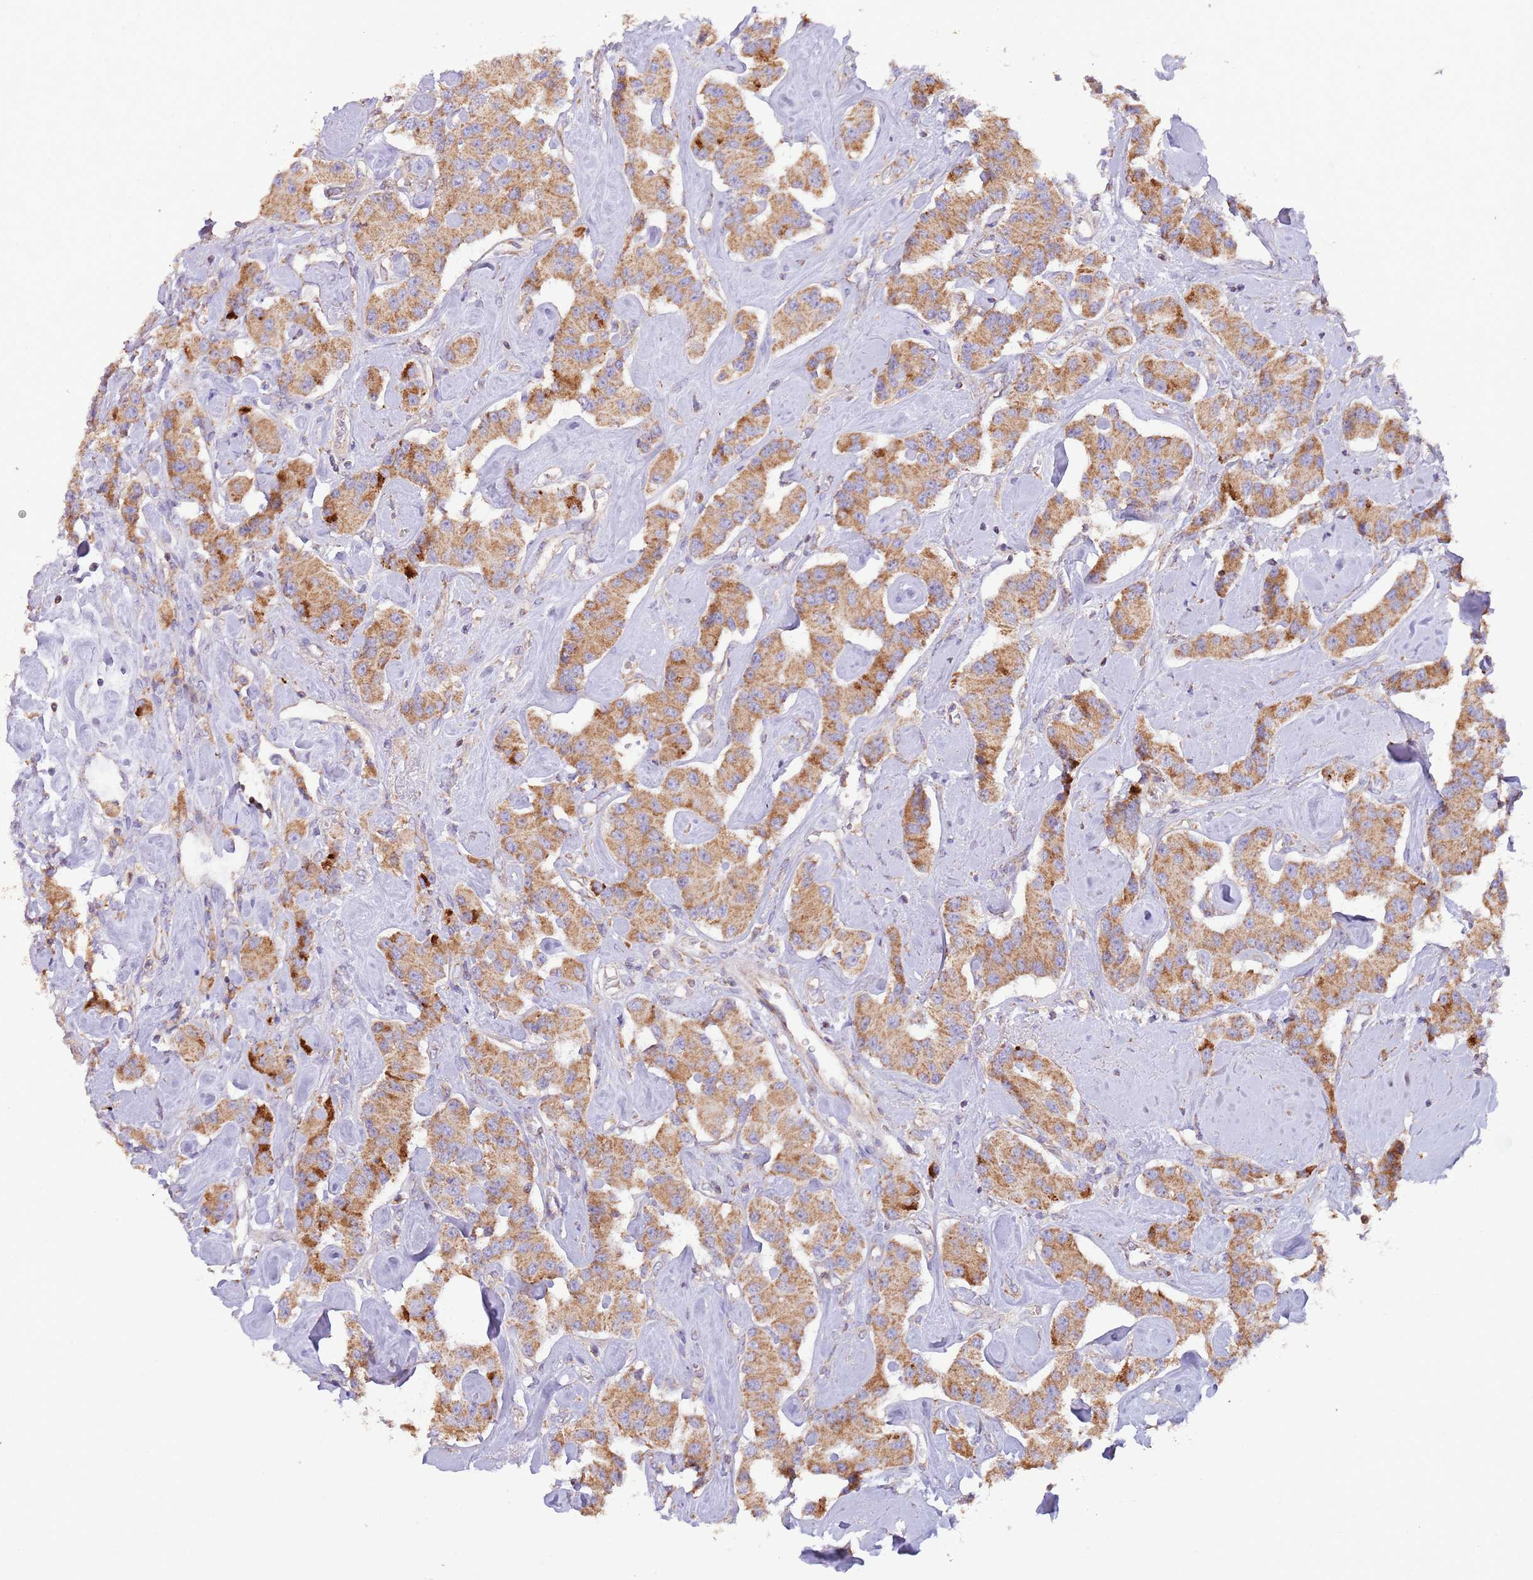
{"staining": {"intensity": "moderate", "quantity": ">75%", "location": "cytoplasmic/membranous"}, "tissue": "carcinoid", "cell_type": "Tumor cells", "image_type": "cancer", "snomed": [{"axis": "morphology", "description": "Carcinoid, malignant, NOS"}, {"axis": "topography", "description": "Pancreas"}], "caption": "The micrograph demonstrates staining of carcinoid (malignant), revealing moderate cytoplasmic/membranous protein expression (brown color) within tumor cells. (Brightfield microscopy of DAB IHC at high magnification).", "gene": "DNAJA3", "patient": {"sex": "male", "age": 41}}